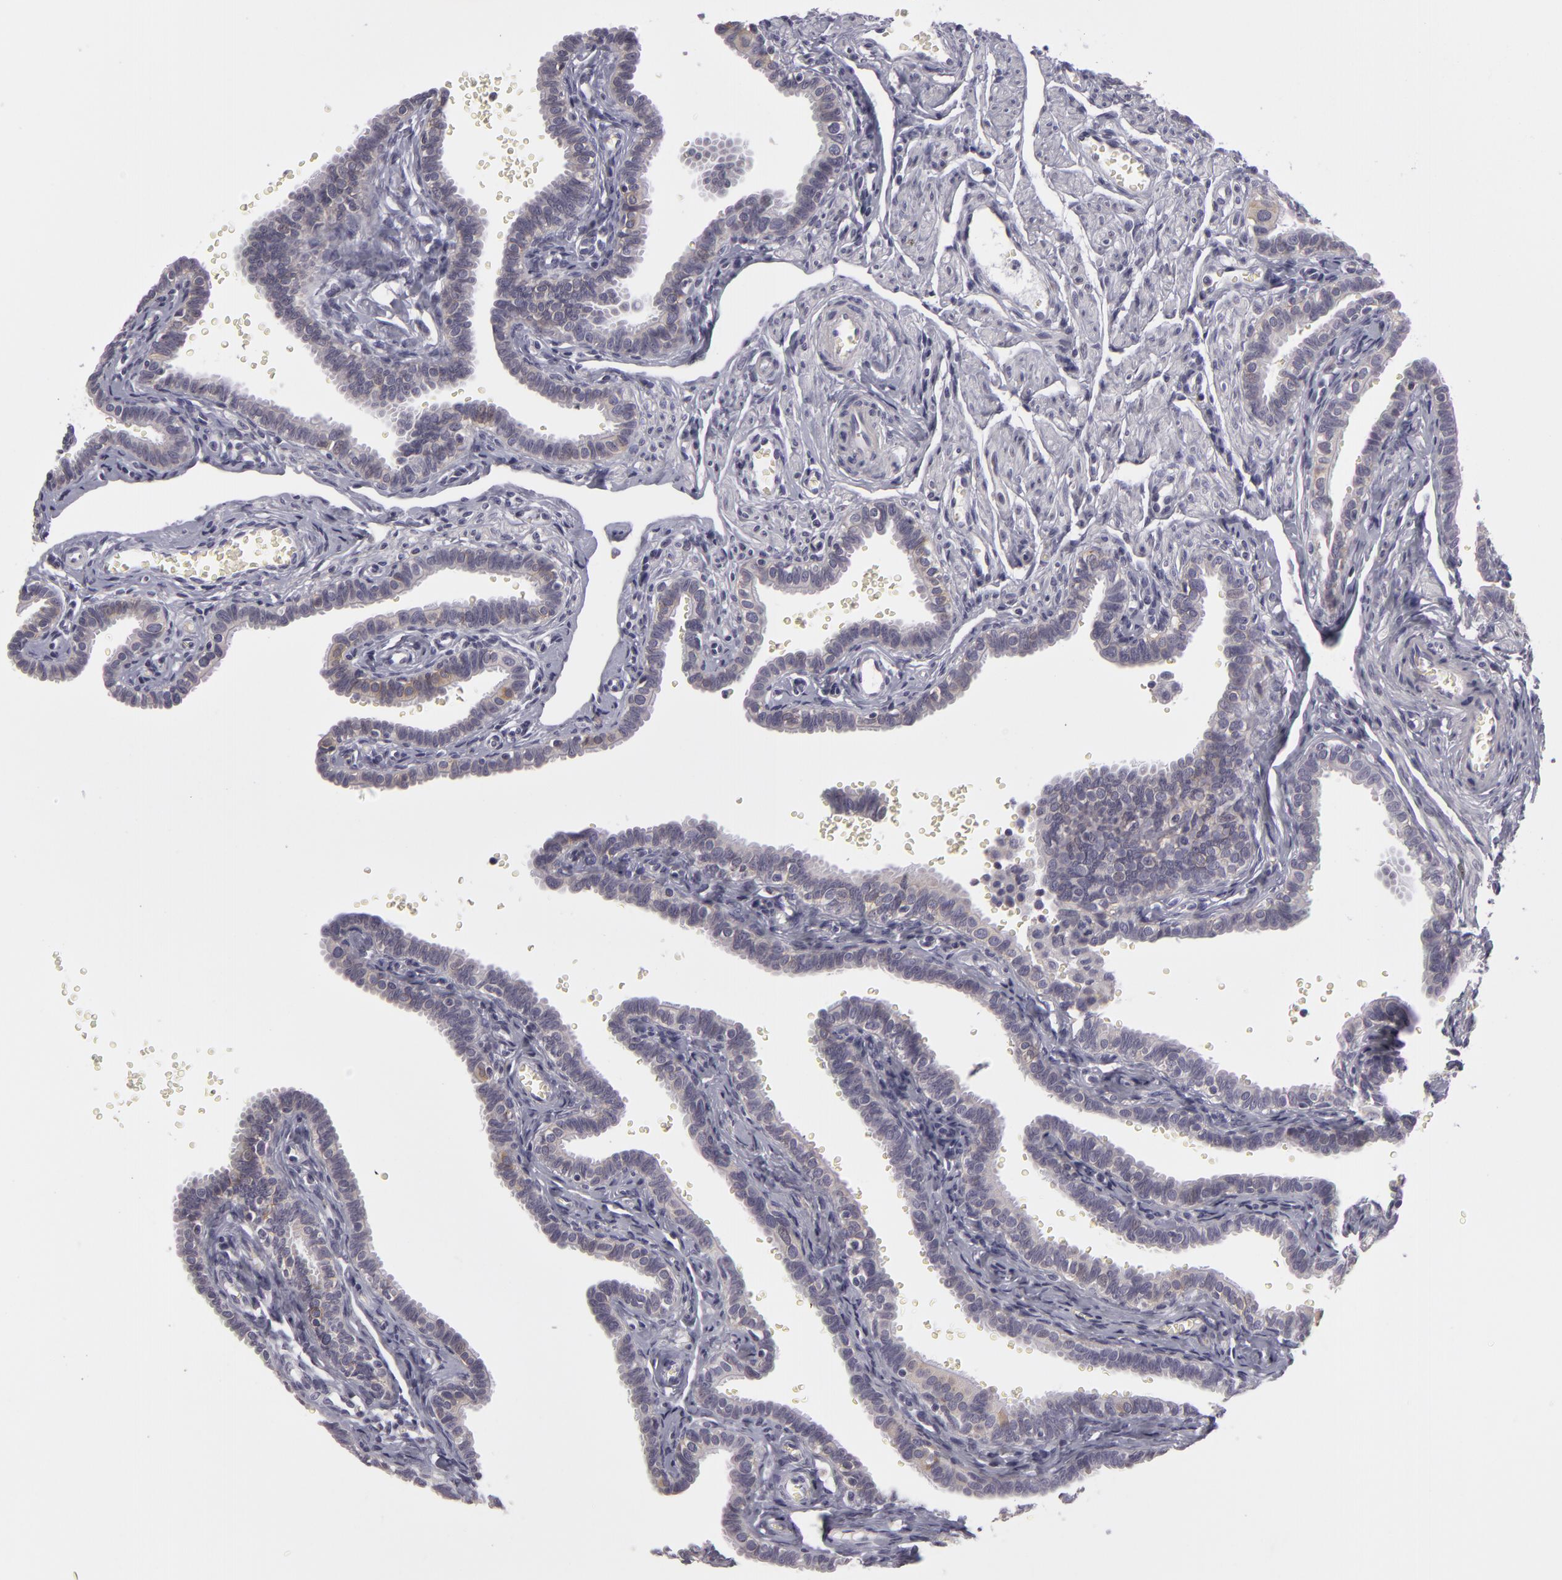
{"staining": {"intensity": "weak", "quantity": ">75%", "location": "cytoplasmic/membranous"}, "tissue": "fallopian tube", "cell_type": "Glandular cells", "image_type": "normal", "snomed": [{"axis": "morphology", "description": "Normal tissue, NOS"}, {"axis": "topography", "description": "Fallopian tube"}], "caption": "Fallopian tube stained with immunohistochemistry reveals weak cytoplasmic/membranous positivity in about >75% of glandular cells. (DAB IHC with brightfield microscopy, high magnification).", "gene": "ATP2B3", "patient": {"sex": "female", "age": 35}}